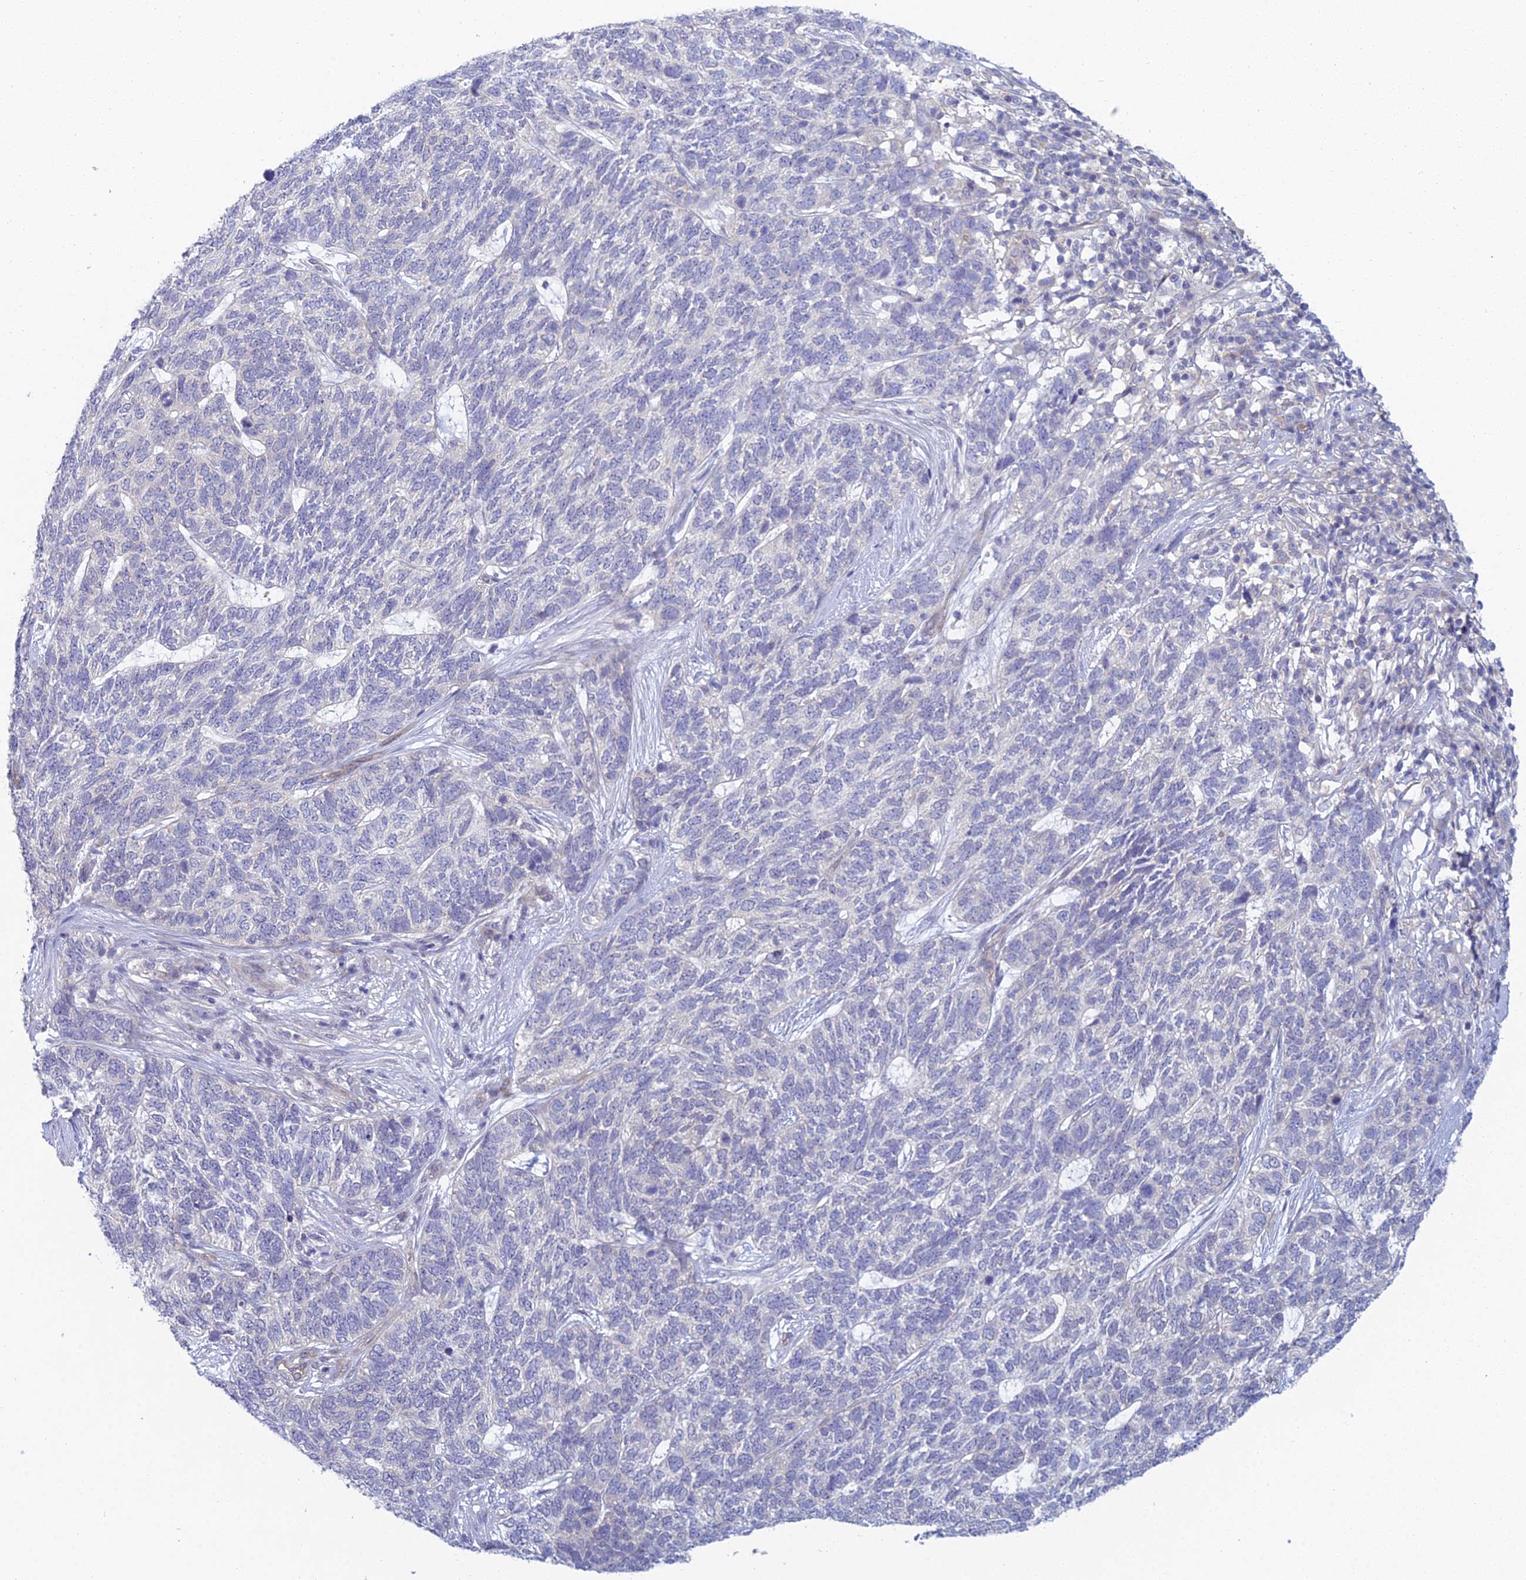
{"staining": {"intensity": "negative", "quantity": "none", "location": "none"}, "tissue": "skin cancer", "cell_type": "Tumor cells", "image_type": "cancer", "snomed": [{"axis": "morphology", "description": "Basal cell carcinoma"}, {"axis": "topography", "description": "Skin"}], "caption": "The micrograph exhibits no staining of tumor cells in basal cell carcinoma (skin).", "gene": "METTL26", "patient": {"sex": "female", "age": 65}}